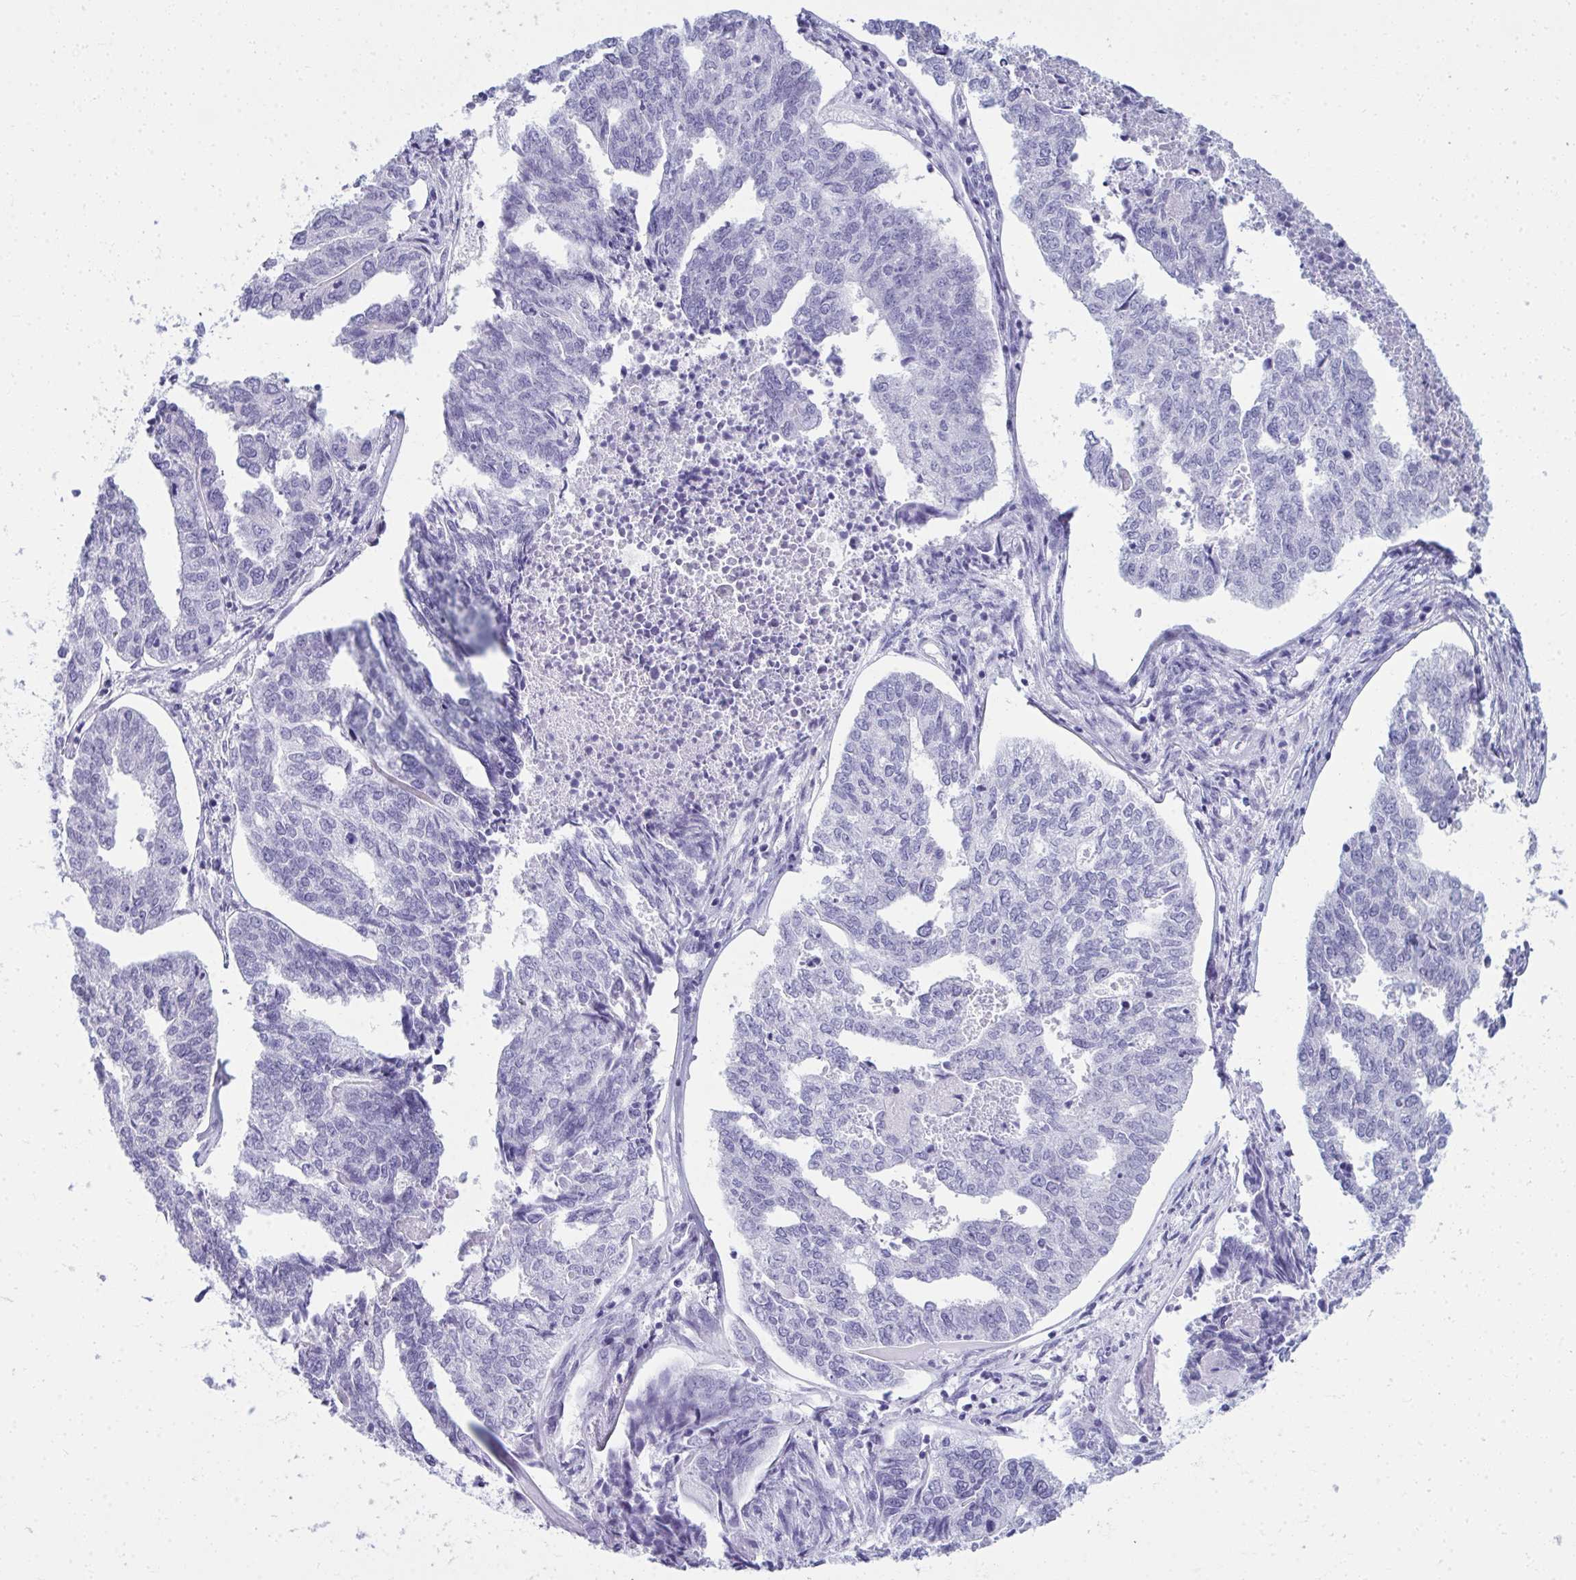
{"staining": {"intensity": "negative", "quantity": "none", "location": "none"}, "tissue": "endometrial cancer", "cell_type": "Tumor cells", "image_type": "cancer", "snomed": [{"axis": "morphology", "description": "Adenocarcinoma, NOS"}, {"axis": "topography", "description": "Endometrium"}], "caption": "Tumor cells show no significant protein positivity in adenocarcinoma (endometrial). (DAB immunohistochemistry (IHC) visualized using brightfield microscopy, high magnification).", "gene": "QDPR", "patient": {"sex": "female", "age": 73}}